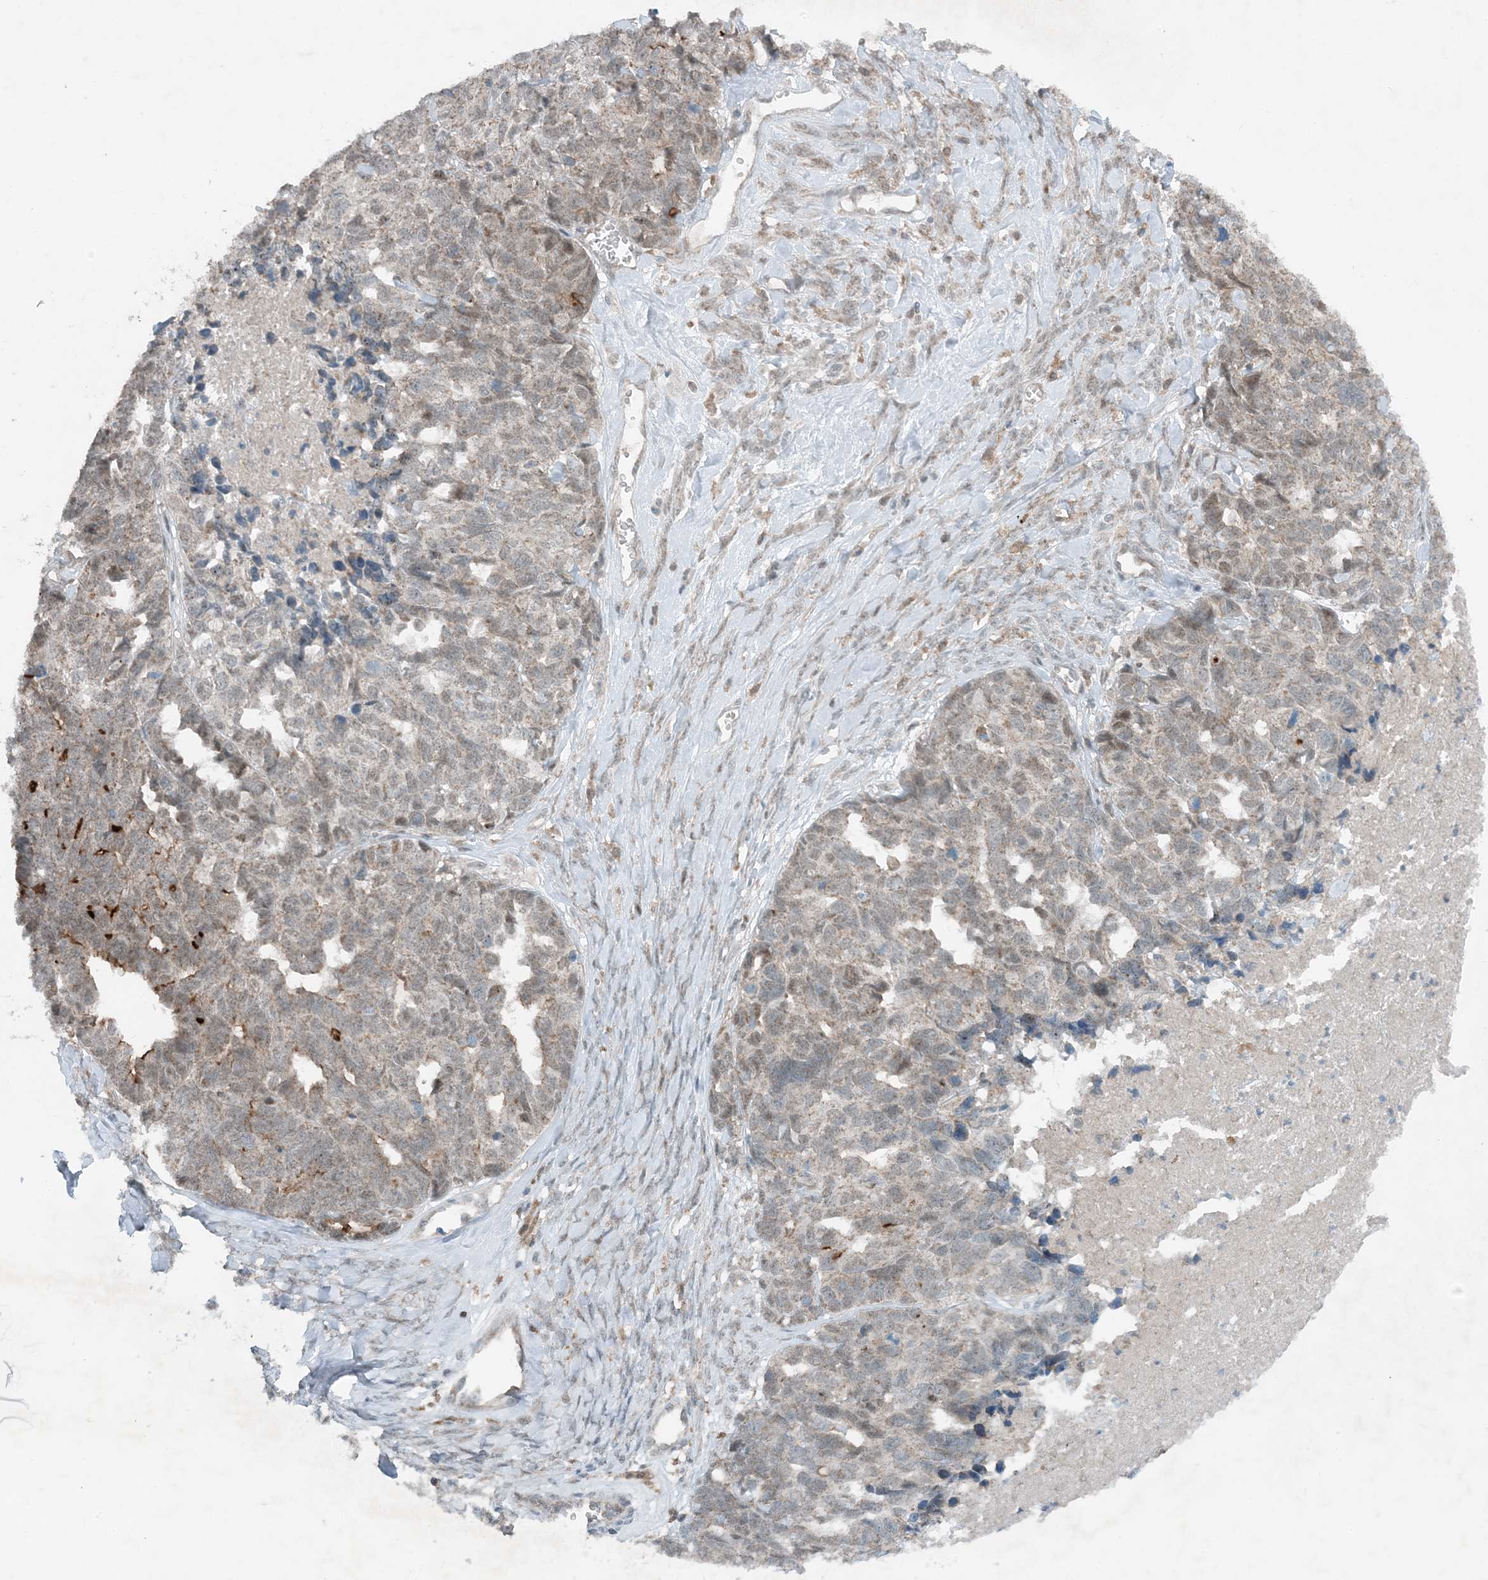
{"staining": {"intensity": "weak", "quantity": "25%-75%", "location": "cytoplasmic/membranous"}, "tissue": "ovarian cancer", "cell_type": "Tumor cells", "image_type": "cancer", "snomed": [{"axis": "morphology", "description": "Cystadenocarcinoma, serous, NOS"}, {"axis": "topography", "description": "Ovary"}], "caption": "A high-resolution micrograph shows immunohistochemistry staining of ovarian cancer (serous cystadenocarcinoma), which shows weak cytoplasmic/membranous expression in about 25%-75% of tumor cells.", "gene": "MITD1", "patient": {"sex": "female", "age": 79}}